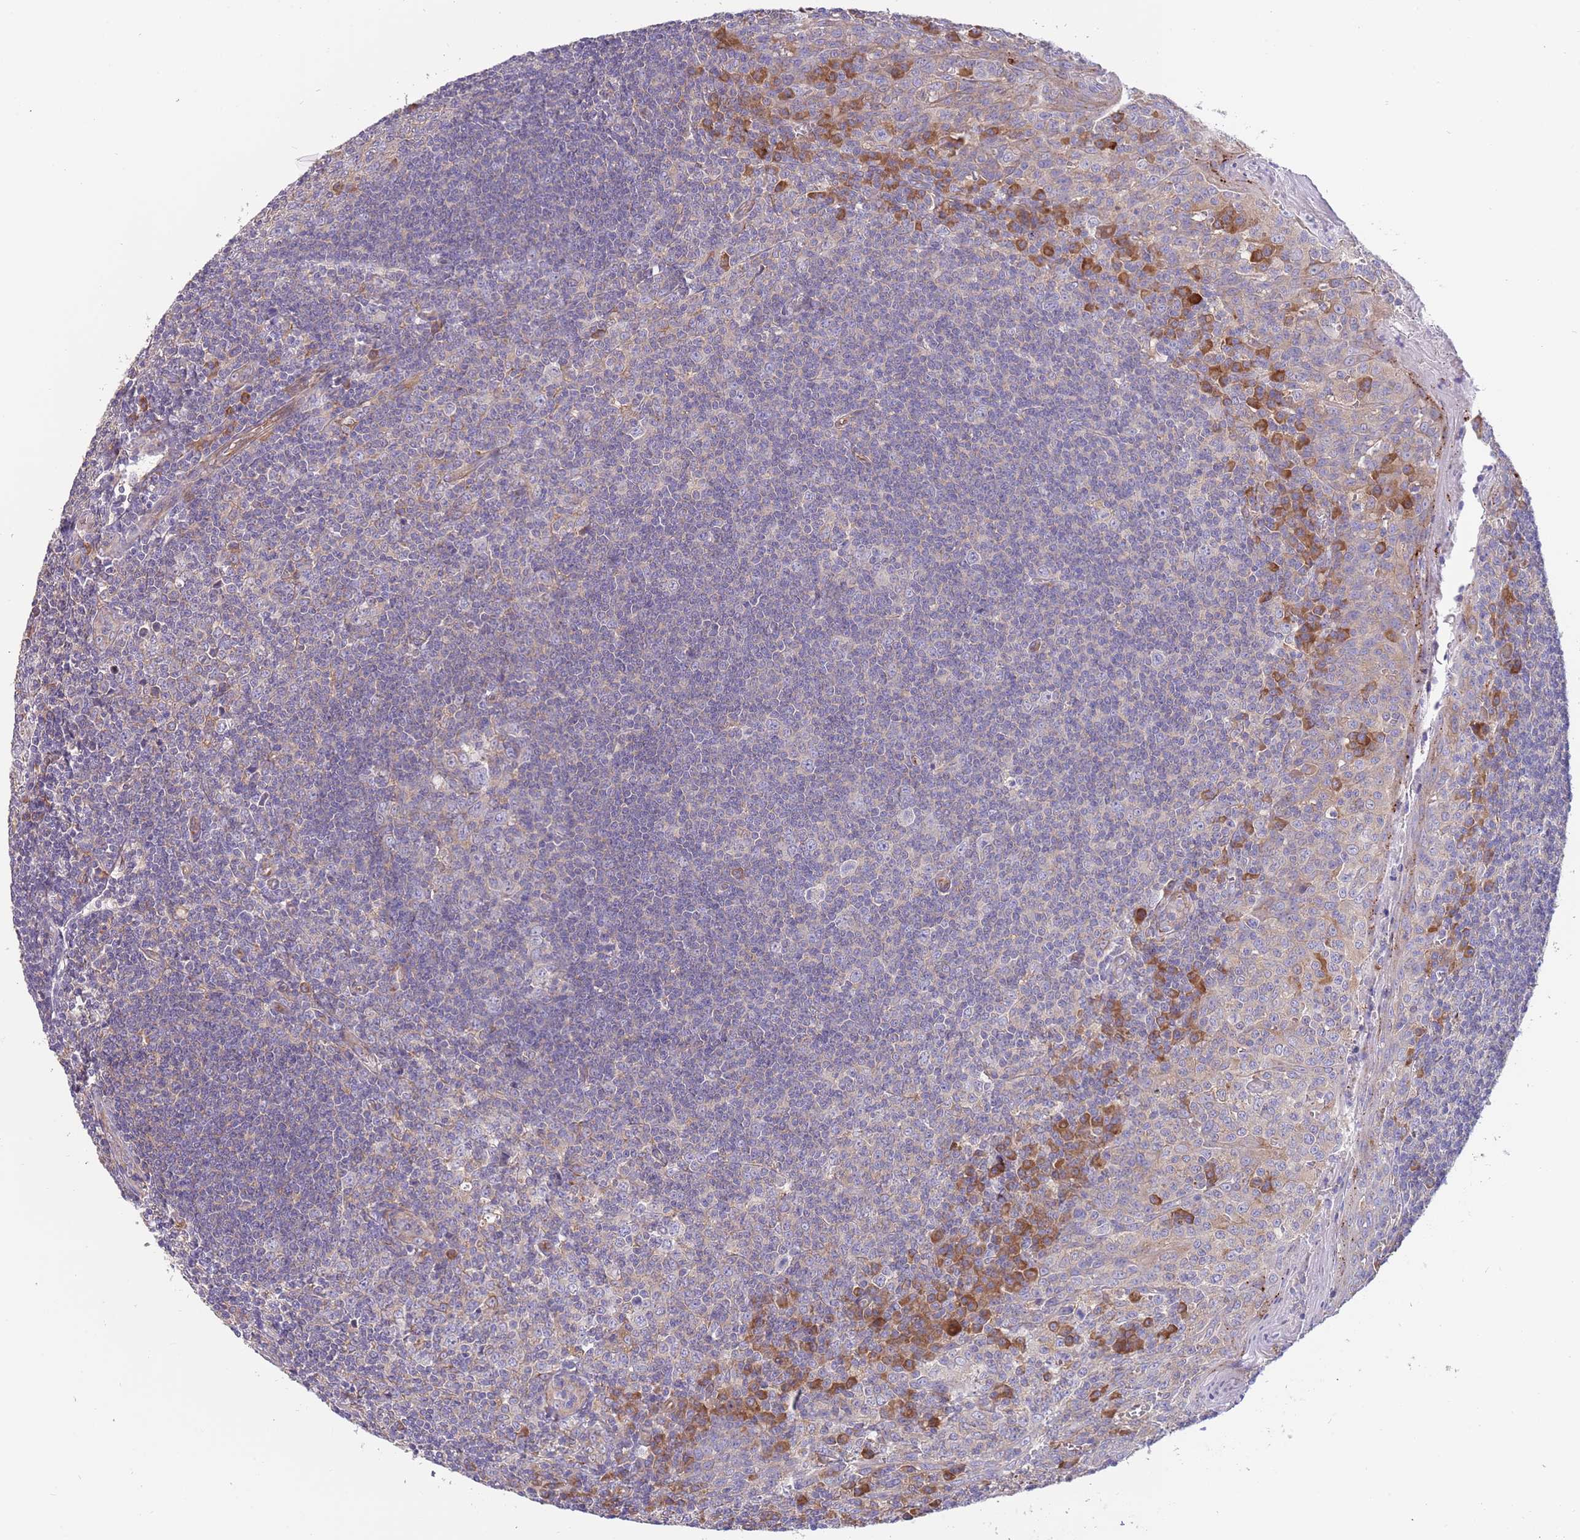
{"staining": {"intensity": "weak", "quantity": "<25%", "location": "cytoplasmic/membranous"}, "tissue": "tonsil", "cell_type": "Germinal center cells", "image_type": "normal", "snomed": [{"axis": "morphology", "description": "Normal tissue, NOS"}, {"axis": "topography", "description": "Tonsil"}], "caption": "Protein analysis of normal tonsil exhibits no significant expression in germinal center cells.", "gene": "ARMCX6", "patient": {"sex": "male", "age": 27}}